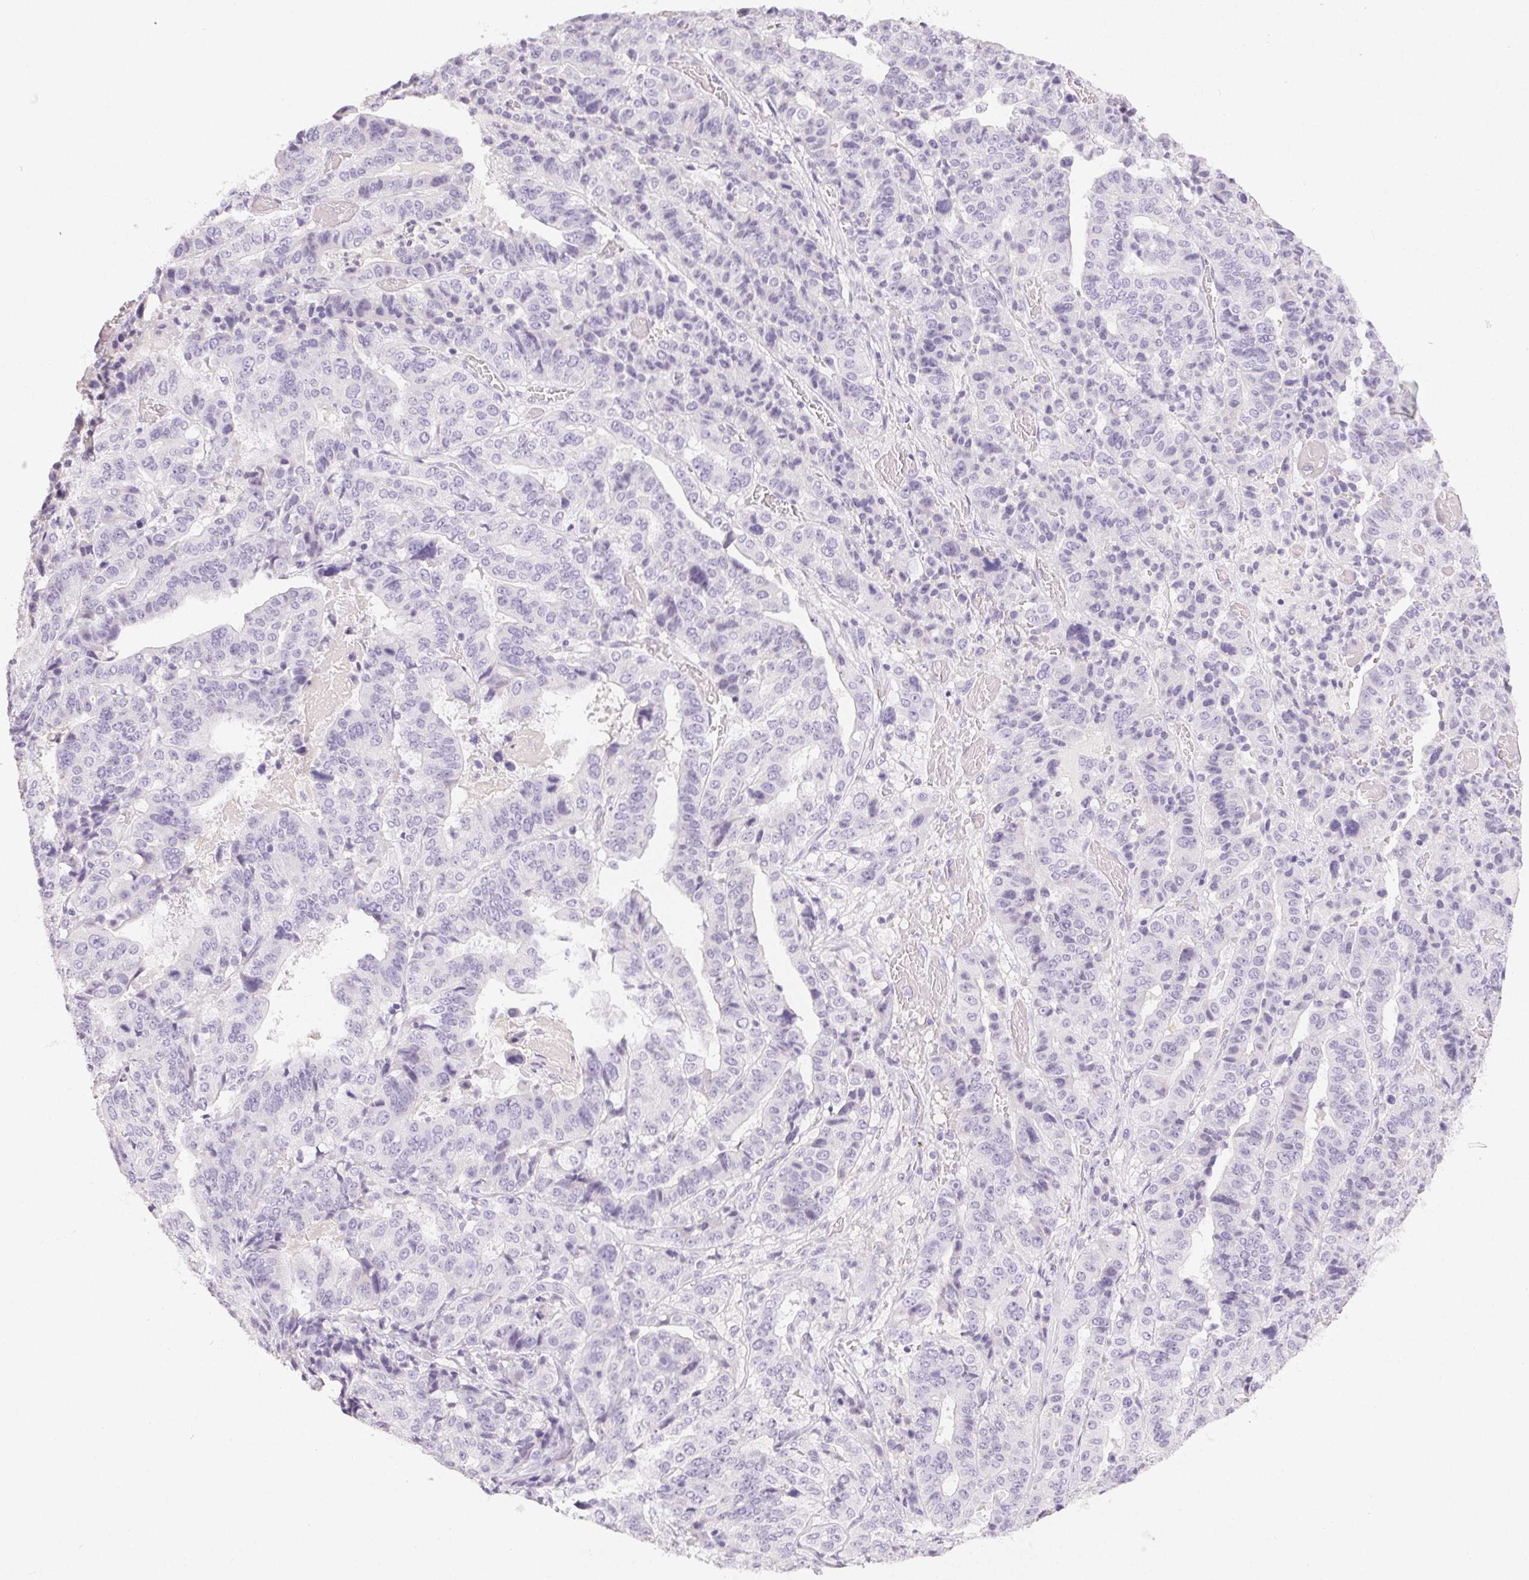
{"staining": {"intensity": "negative", "quantity": "none", "location": "none"}, "tissue": "stomach cancer", "cell_type": "Tumor cells", "image_type": "cancer", "snomed": [{"axis": "morphology", "description": "Adenocarcinoma, NOS"}, {"axis": "topography", "description": "Stomach"}], "caption": "DAB (3,3'-diaminobenzidine) immunohistochemical staining of adenocarcinoma (stomach) reveals no significant staining in tumor cells.", "gene": "MIOX", "patient": {"sex": "male", "age": 48}}